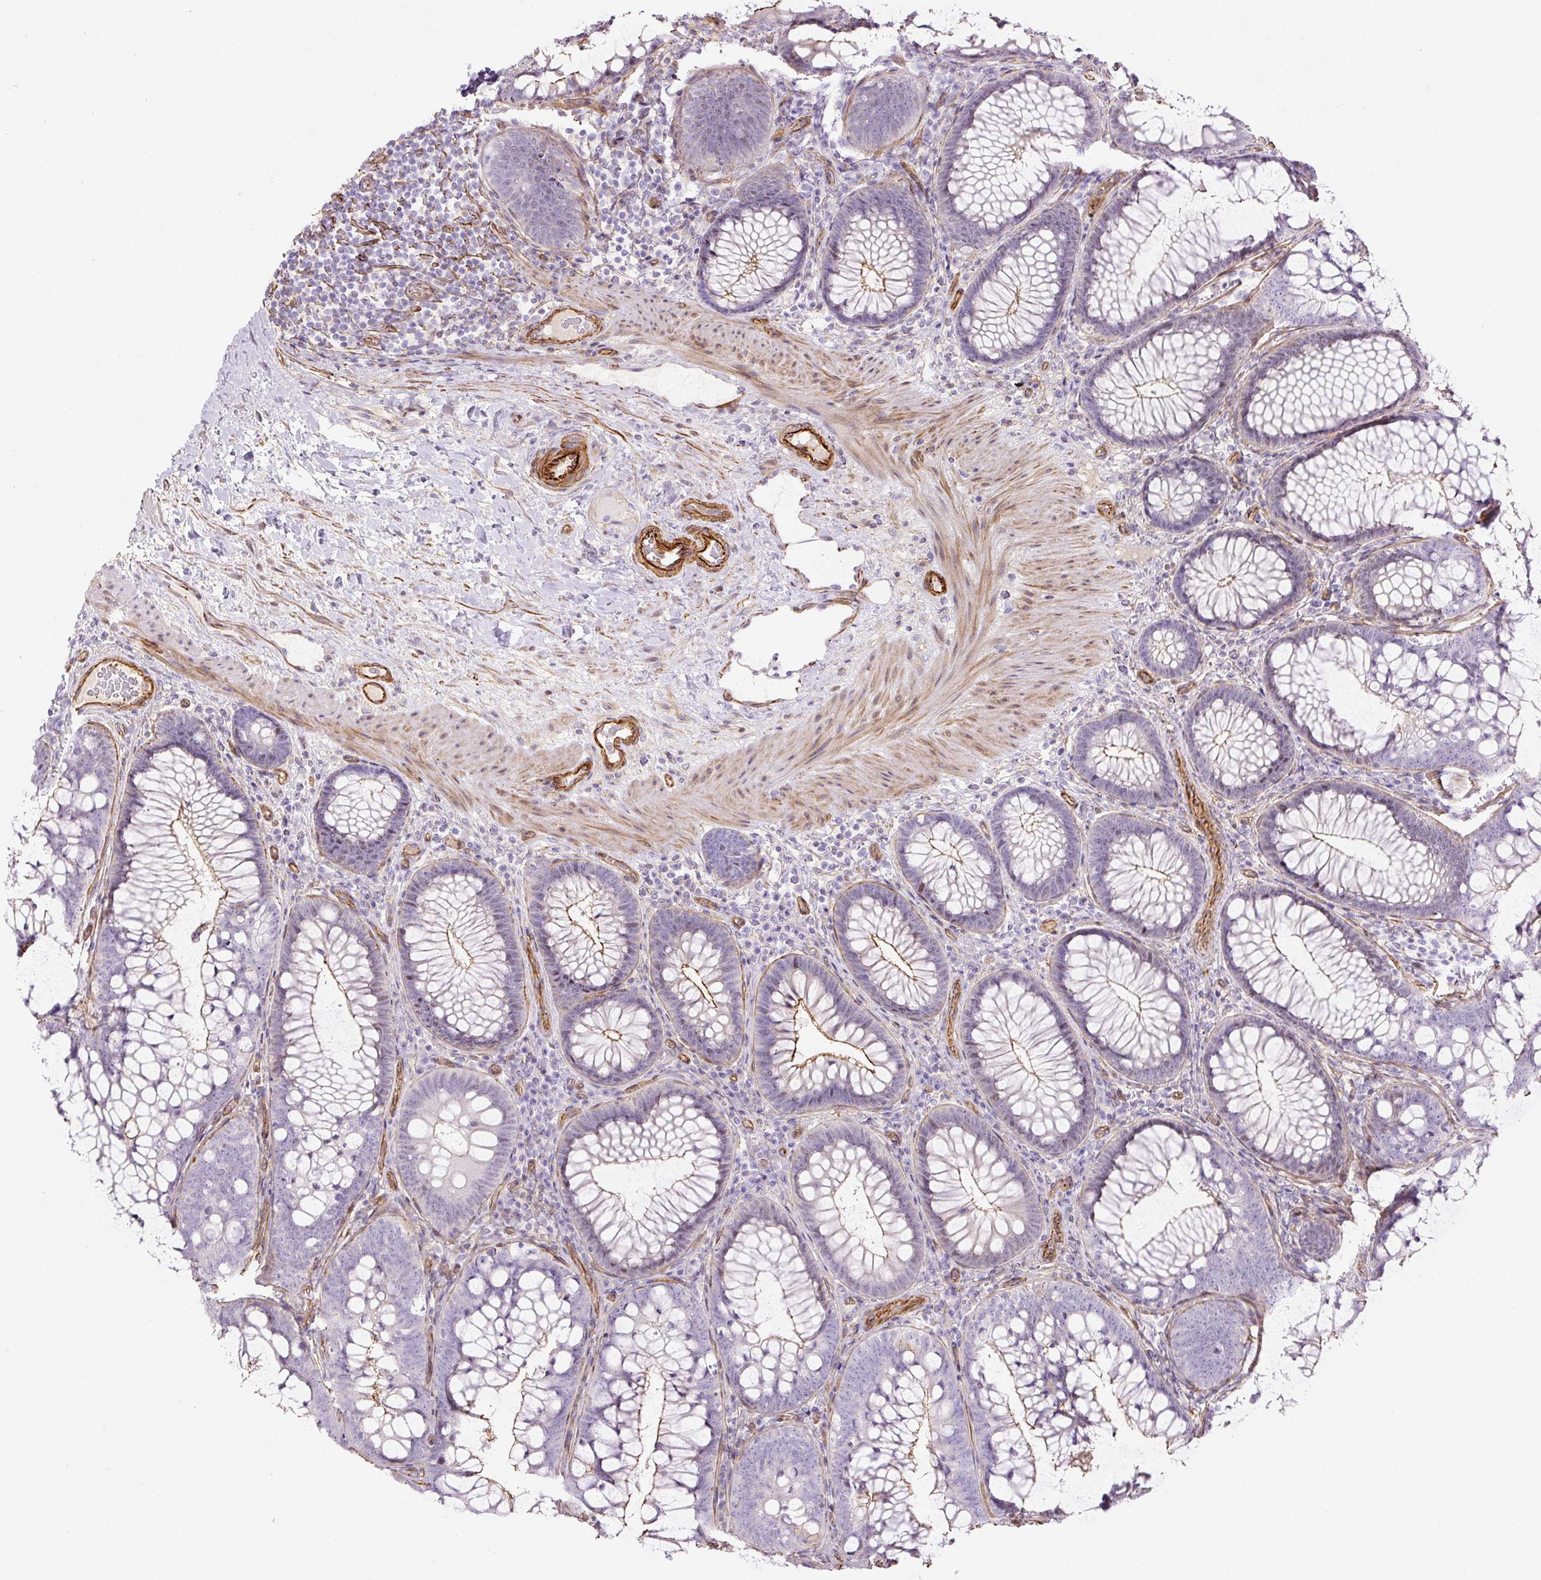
{"staining": {"intensity": "strong", "quantity": ">75%", "location": "cytoplasmic/membranous"}, "tissue": "colon", "cell_type": "Endothelial cells", "image_type": "normal", "snomed": [{"axis": "morphology", "description": "Normal tissue, NOS"}, {"axis": "morphology", "description": "Adenoma, NOS"}, {"axis": "topography", "description": "Soft tissue"}, {"axis": "topography", "description": "Colon"}], "caption": "Immunohistochemistry of unremarkable colon exhibits high levels of strong cytoplasmic/membranous expression in approximately >75% of endothelial cells. The staining is performed using DAB brown chromogen to label protein expression. The nuclei are counter-stained blue using hematoxylin.", "gene": "B3GALT5", "patient": {"sex": "male", "age": 47}}